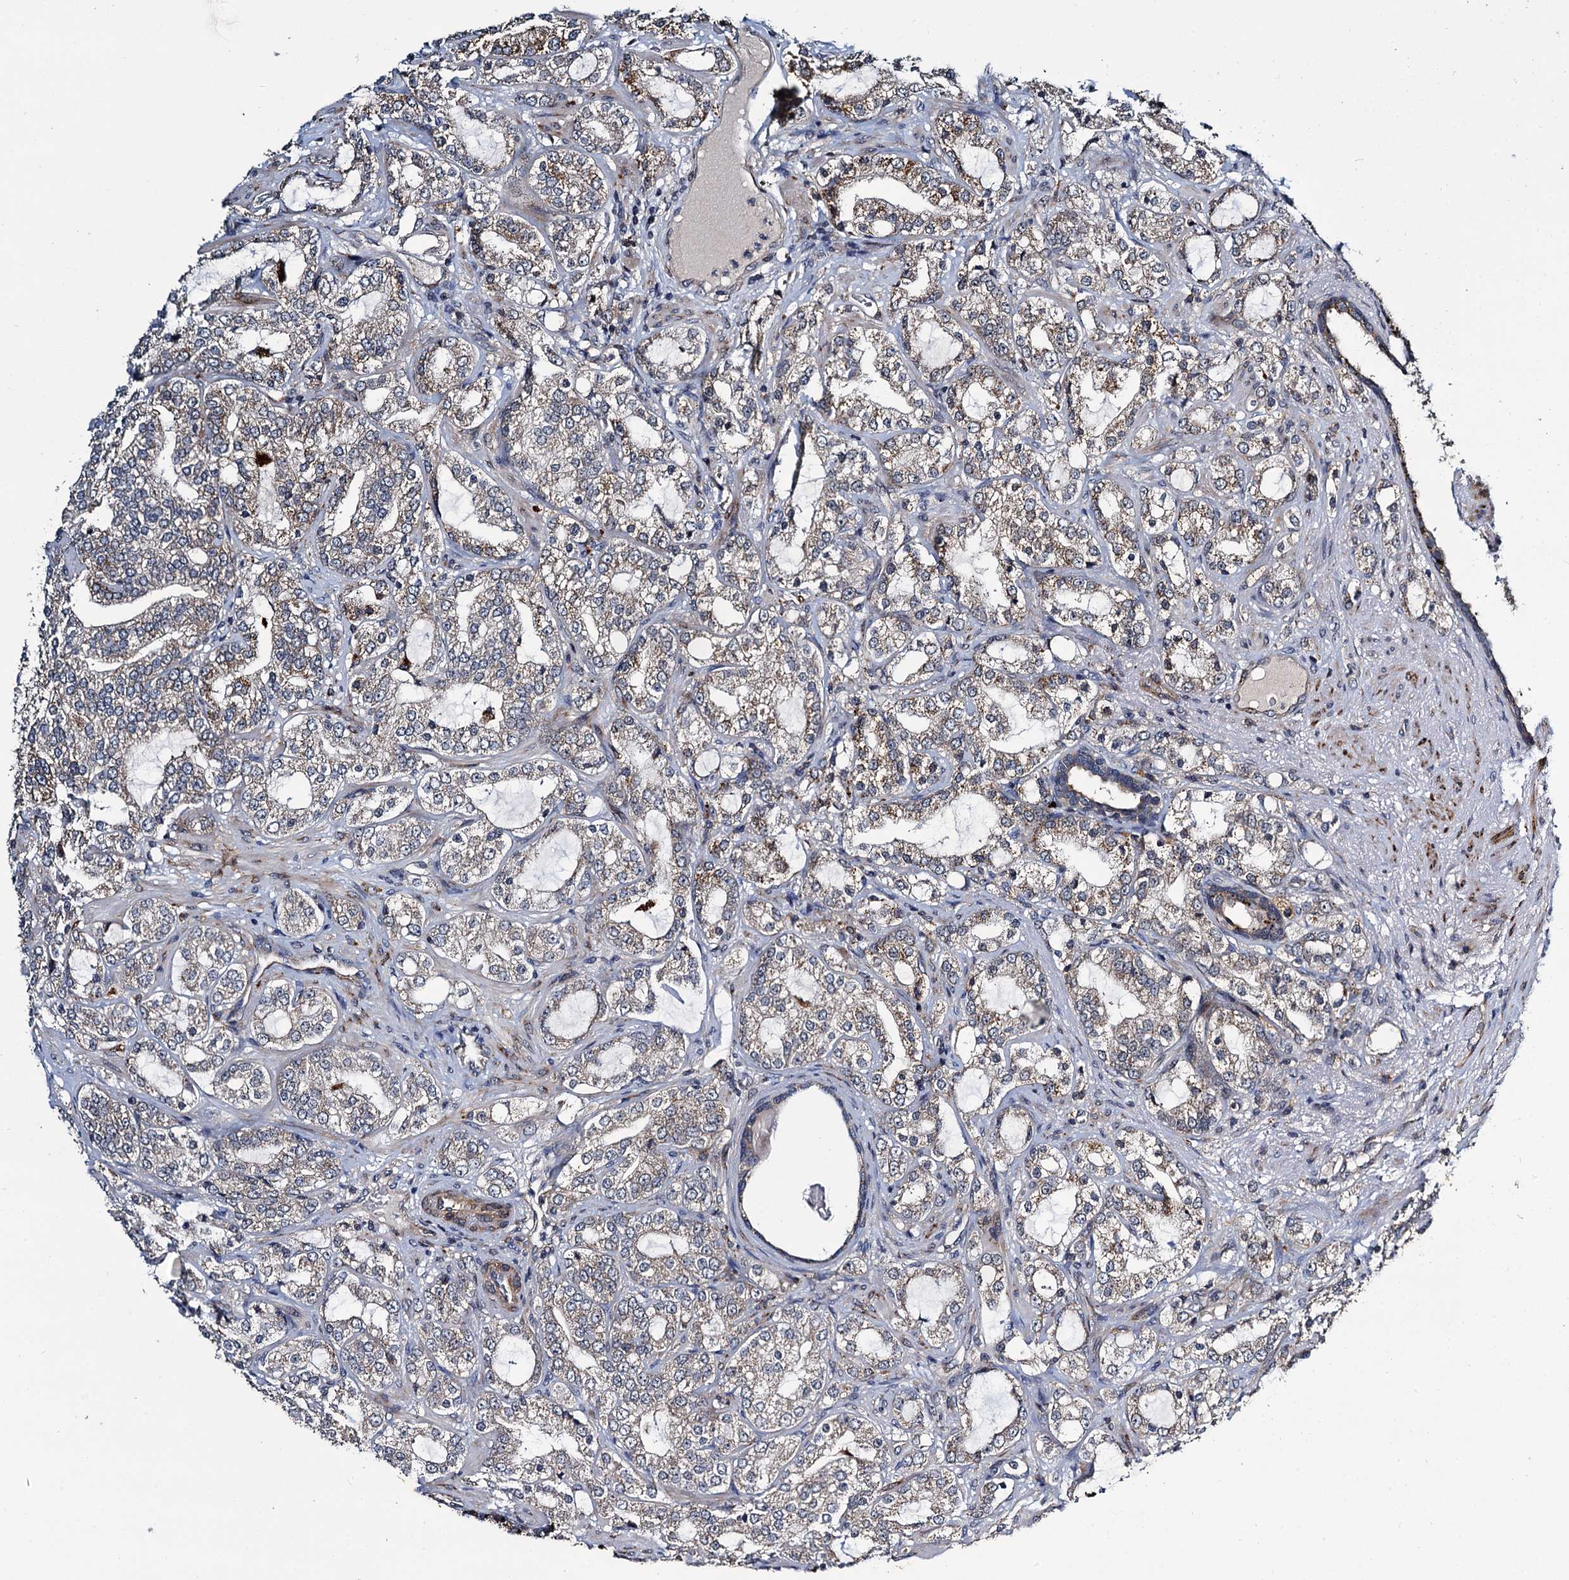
{"staining": {"intensity": "weak", "quantity": ">75%", "location": "cytoplasmic/membranous"}, "tissue": "prostate cancer", "cell_type": "Tumor cells", "image_type": "cancer", "snomed": [{"axis": "morphology", "description": "Adenocarcinoma, High grade"}, {"axis": "topography", "description": "Prostate"}], "caption": "This is an image of immunohistochemistry (IHC) staining of prostate high-grade adenocarcinoma, which shows weak positivity in the cytoplasmic/membranous of tumor cells.", "gene": "ARHGAP42", "patient": {"sex": "male", "age": 64}}